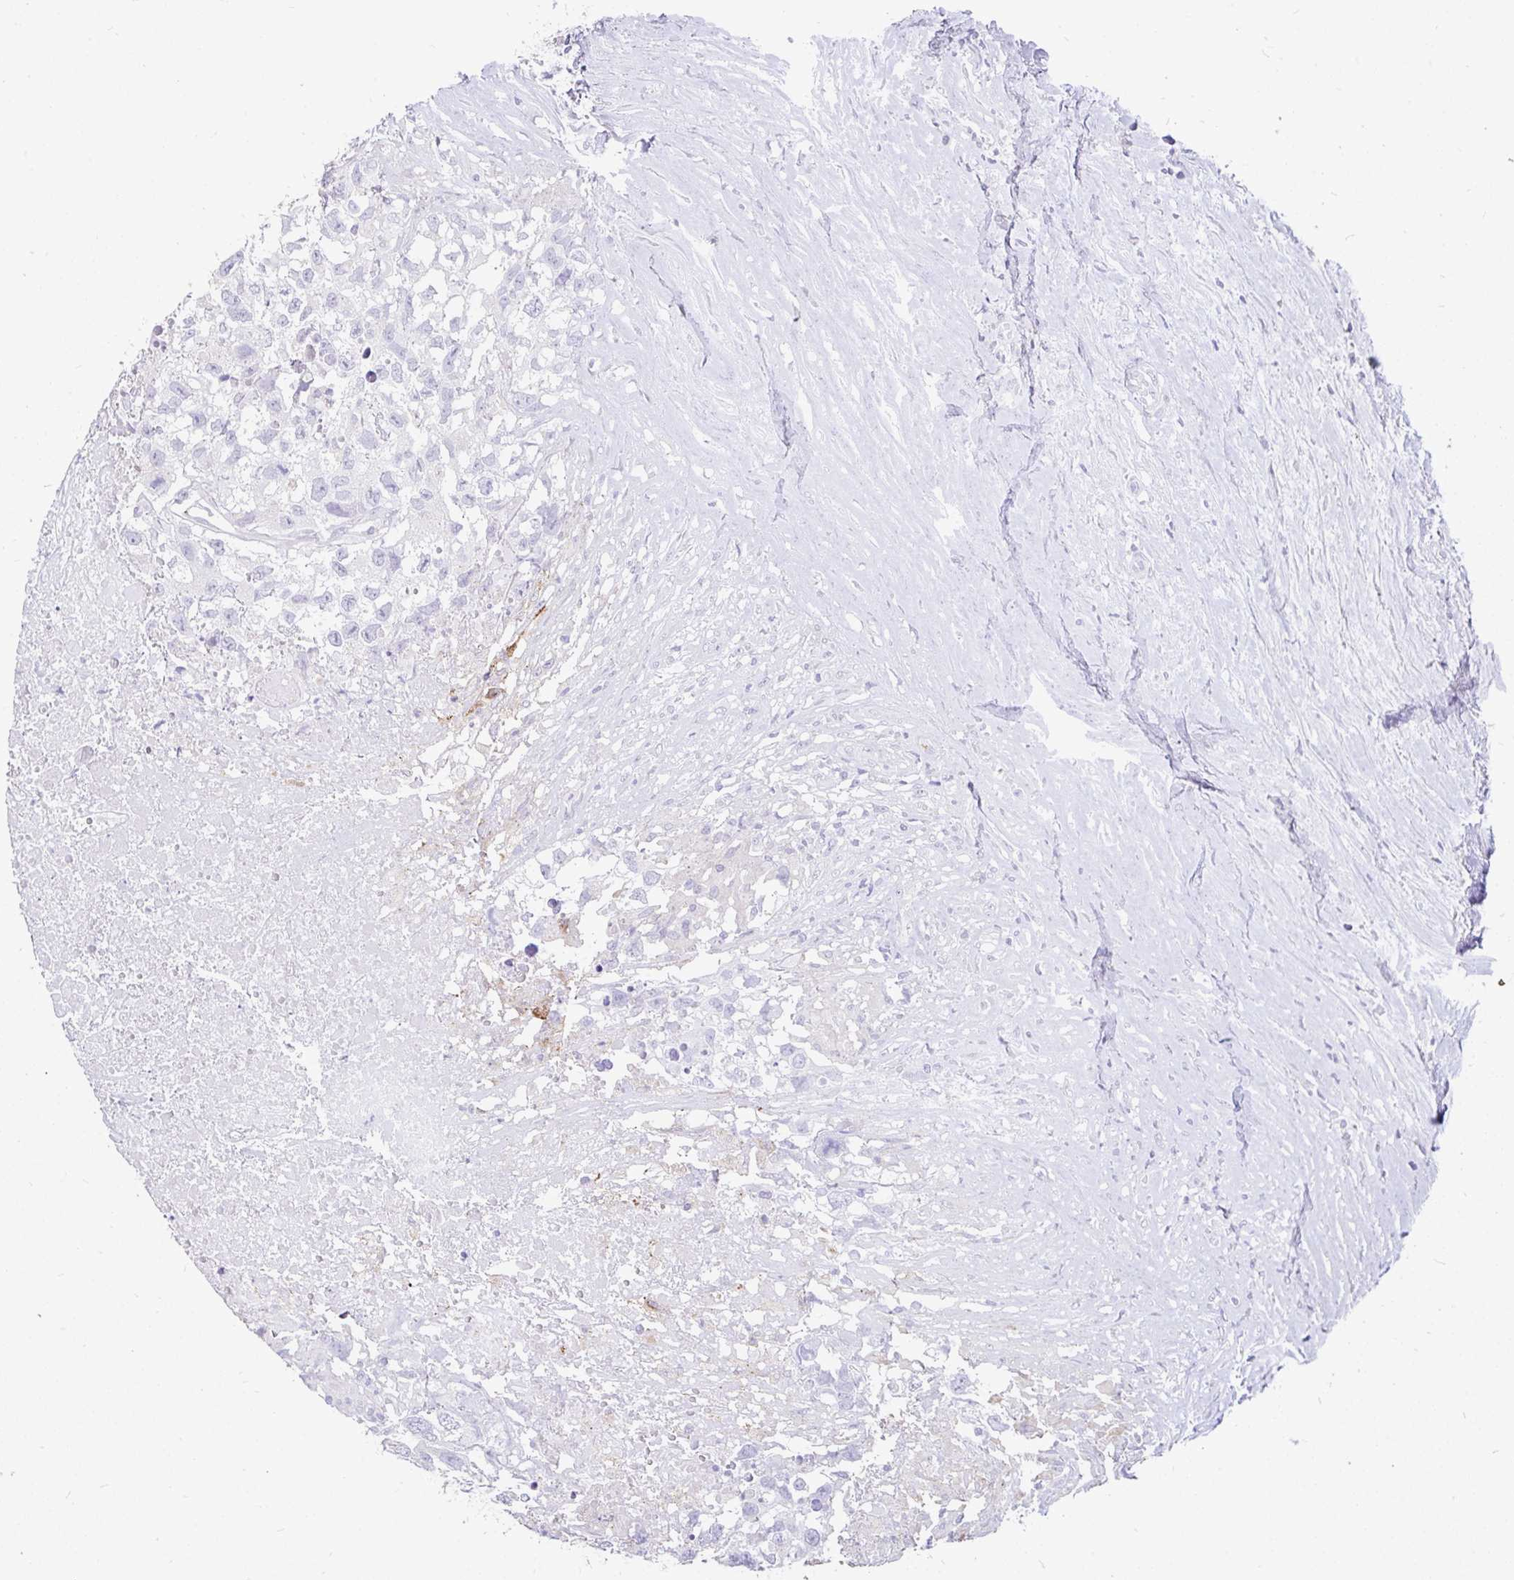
{"staining": {"intensity": "negative", "quantity": "none", "location": "none"}, "tissue": "testis cancer", "cell_type": "Tumor cells", "image_type": "cancer", "snomed": [{"axis": "morphology", "description": "Carcinoma, Embryonal, NOS"}, {"axis": "topography", "description": "Testis"}], "caption": "IHC of testis cancer shows no expression in tumor cells. The staining was performed using DAB (3,3'-diaminobenzidine) to visualize the protein expression in brown, while the nuclei were stained in blue with hematoxylin (Magnification: 20x).", "gene": "INTS5", "patient": {"sex": "male", "age": 83}}